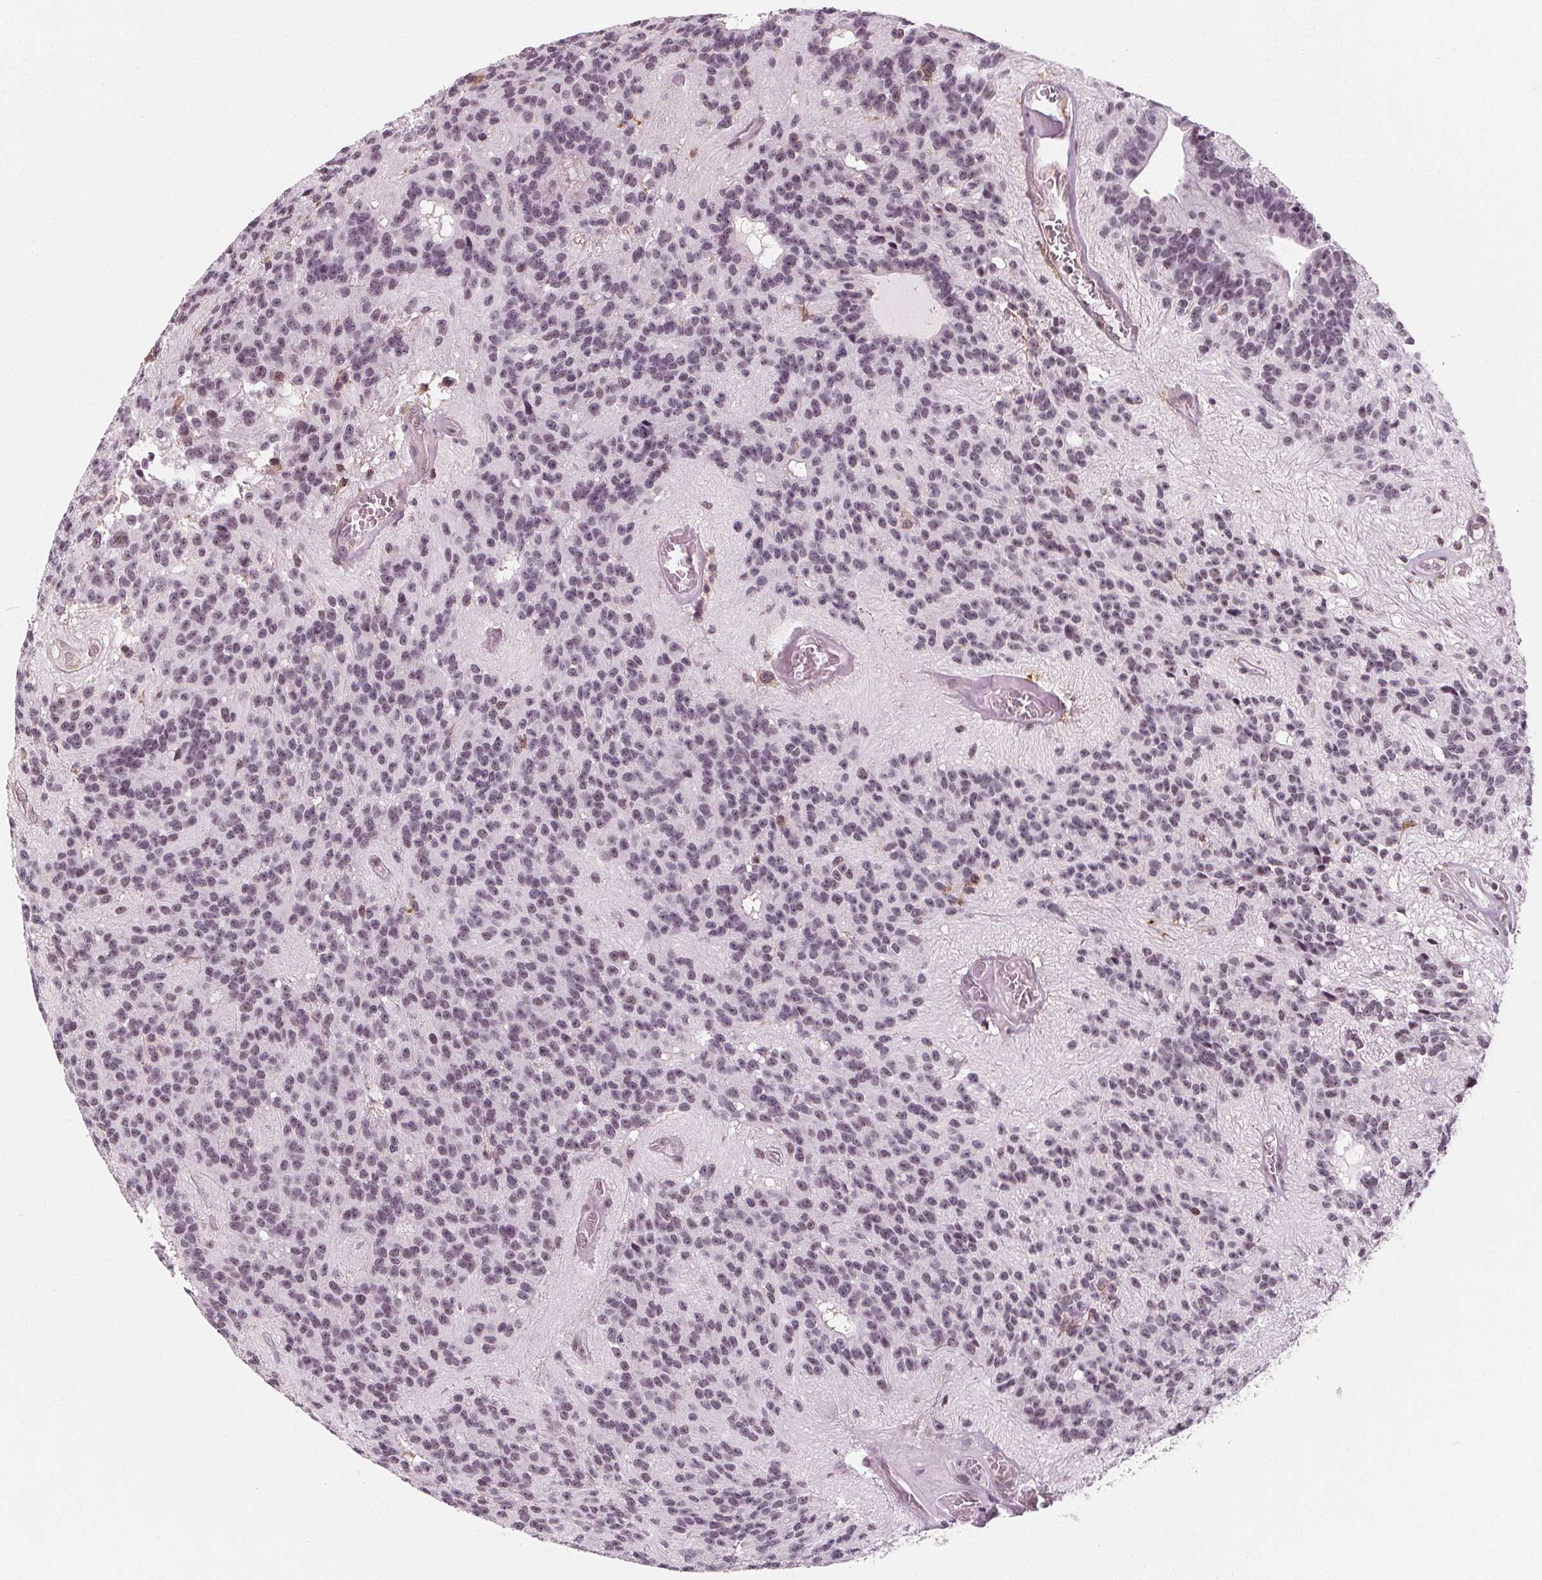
{"staining": {"intensity": "moderate", "quantity": "<25%", "location": "nuclear"}, "tissue": "glioma", "cell_type": "Tumor cells", "image_type": "cancer", "snomed": [{"axis": "morphology", "description": "Glioma, malignant, Low grade"}, {"axis": "topography", "description": "Brain"}], "caption": "Immunohistochemical staining of malignant glioma (low-grade) reveals moderate nuclear protein positivity in about <25% of tumor cells.", "gene": "DPM2", "patient": {"sex": "male", "age": 31}}